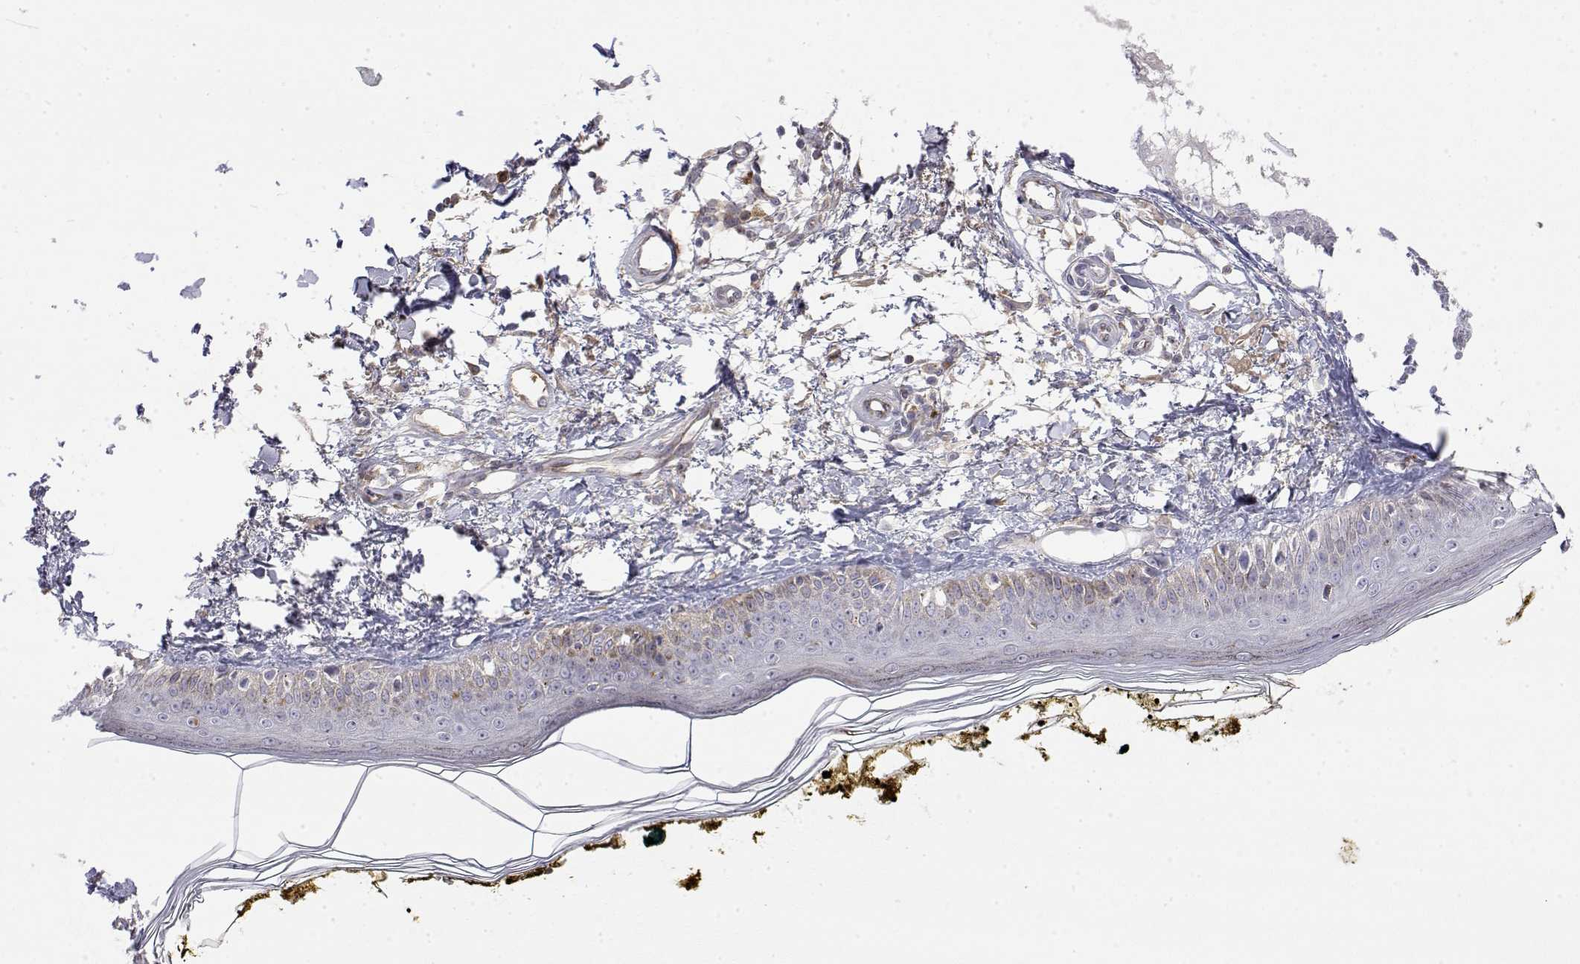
{"staining": {"intensity": "negative", "quantity": "none", "location": "none"}, "tissue": "skin", "cell_type": "Fibroblasts", "image_type": "normal", "snomed": [{"axis": "morphology", "description": "Normal tissue, NOS"}, {"axis": "topography", "description": "Skin"}], "caption": "The photomicrograph displays no significant staining in fibroblasts of skin.", "gene": "IGFBP4", "patient": {"sex": "male", "age": 76}}